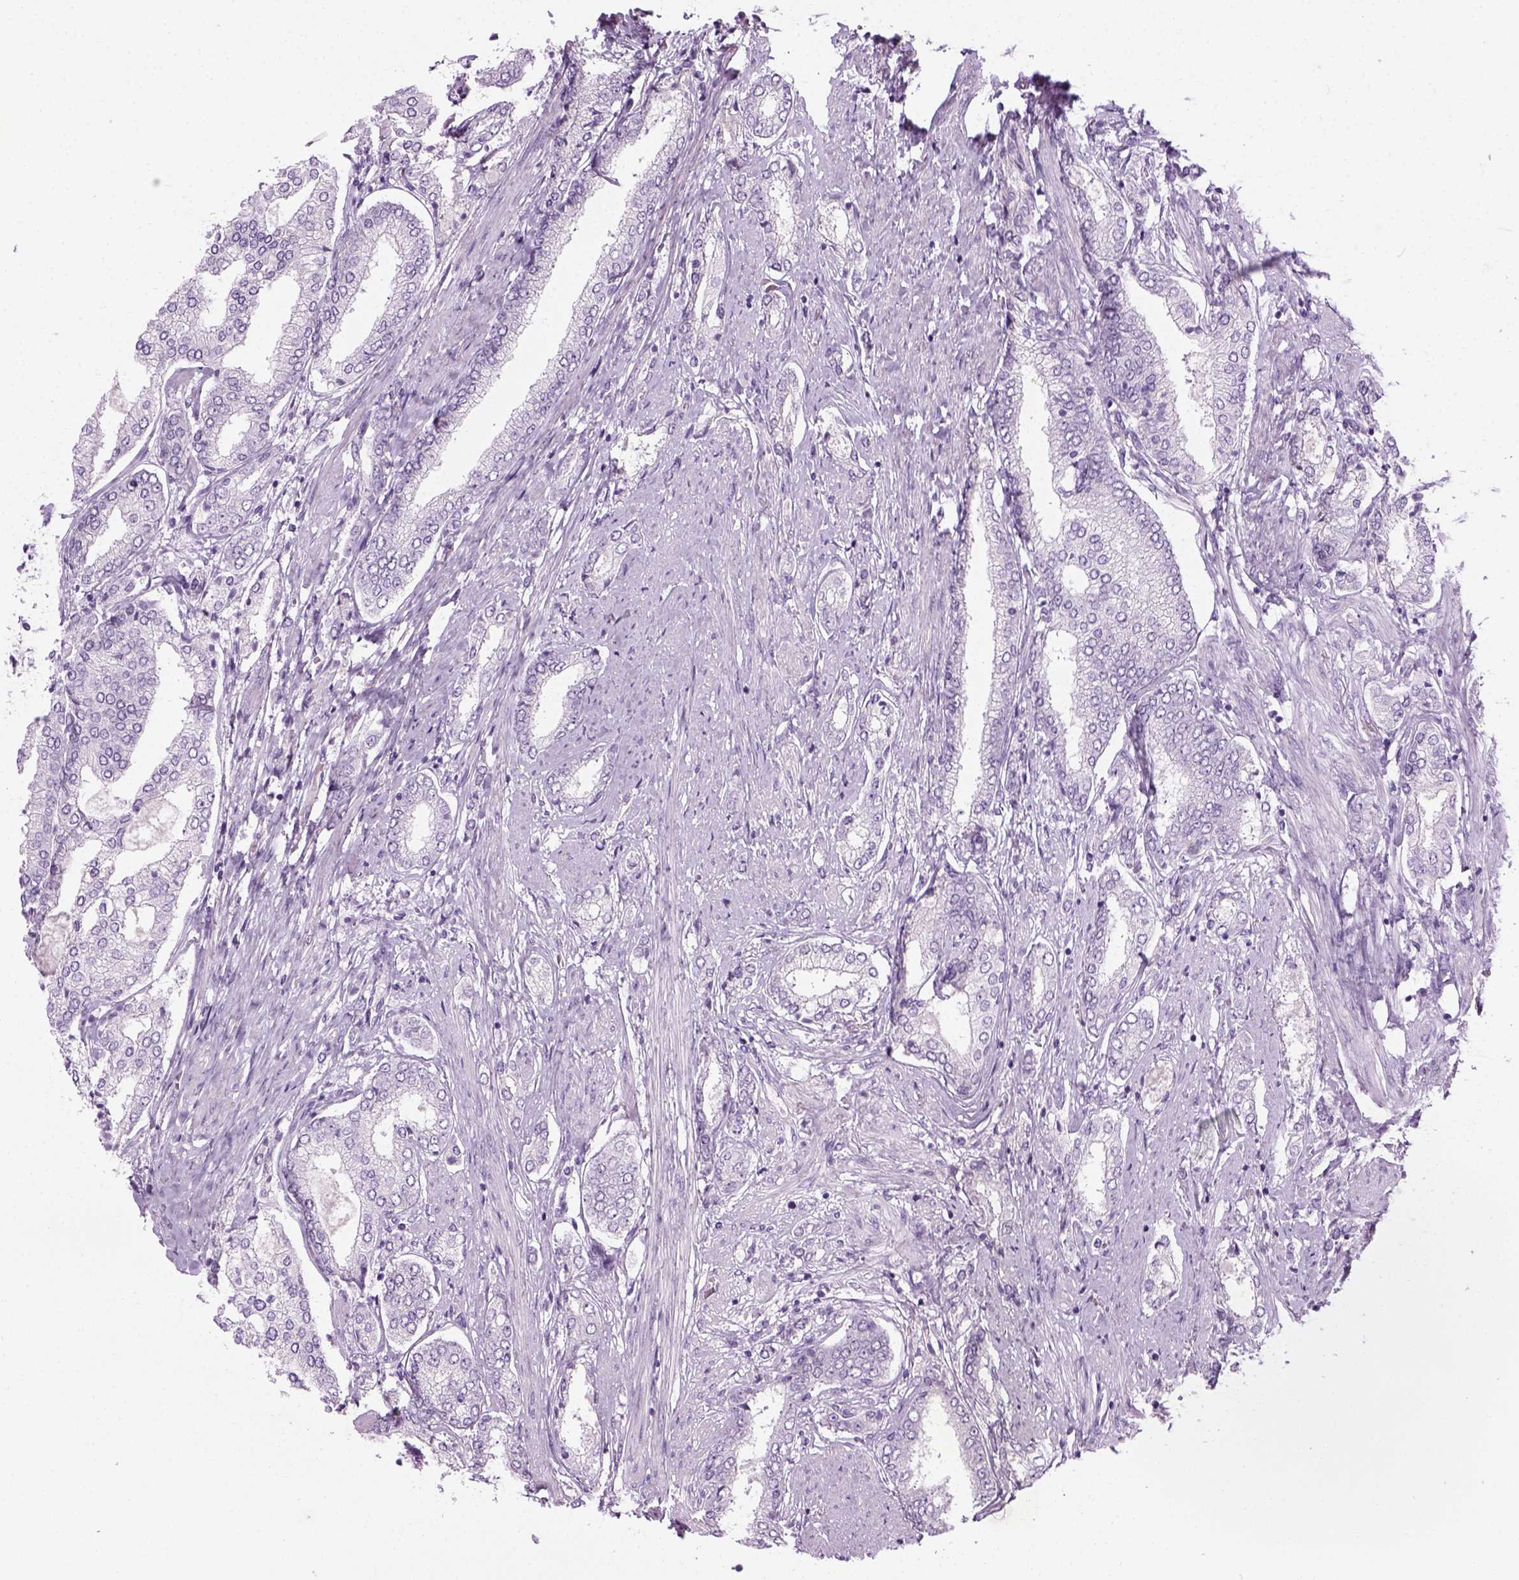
{"staining": {"intensity": "negative", "quantity": "none", "location": "none"}, "tissue": "prostate cancer", "cell_type": "Tumor cells", "image_type": "cancer", "snomed": [{"axis": "morphology", "description": "Adenocarcinoma, NOS"}, {"axis": "topography", "description": "Prostate"}], "caption": "Photomicrograph shows no protein positivity in tumor cells of adenocarcinoma (prostate) tissue.", "gene": "CIBAR2", "patient": {"sex": "male", "age": 63}}